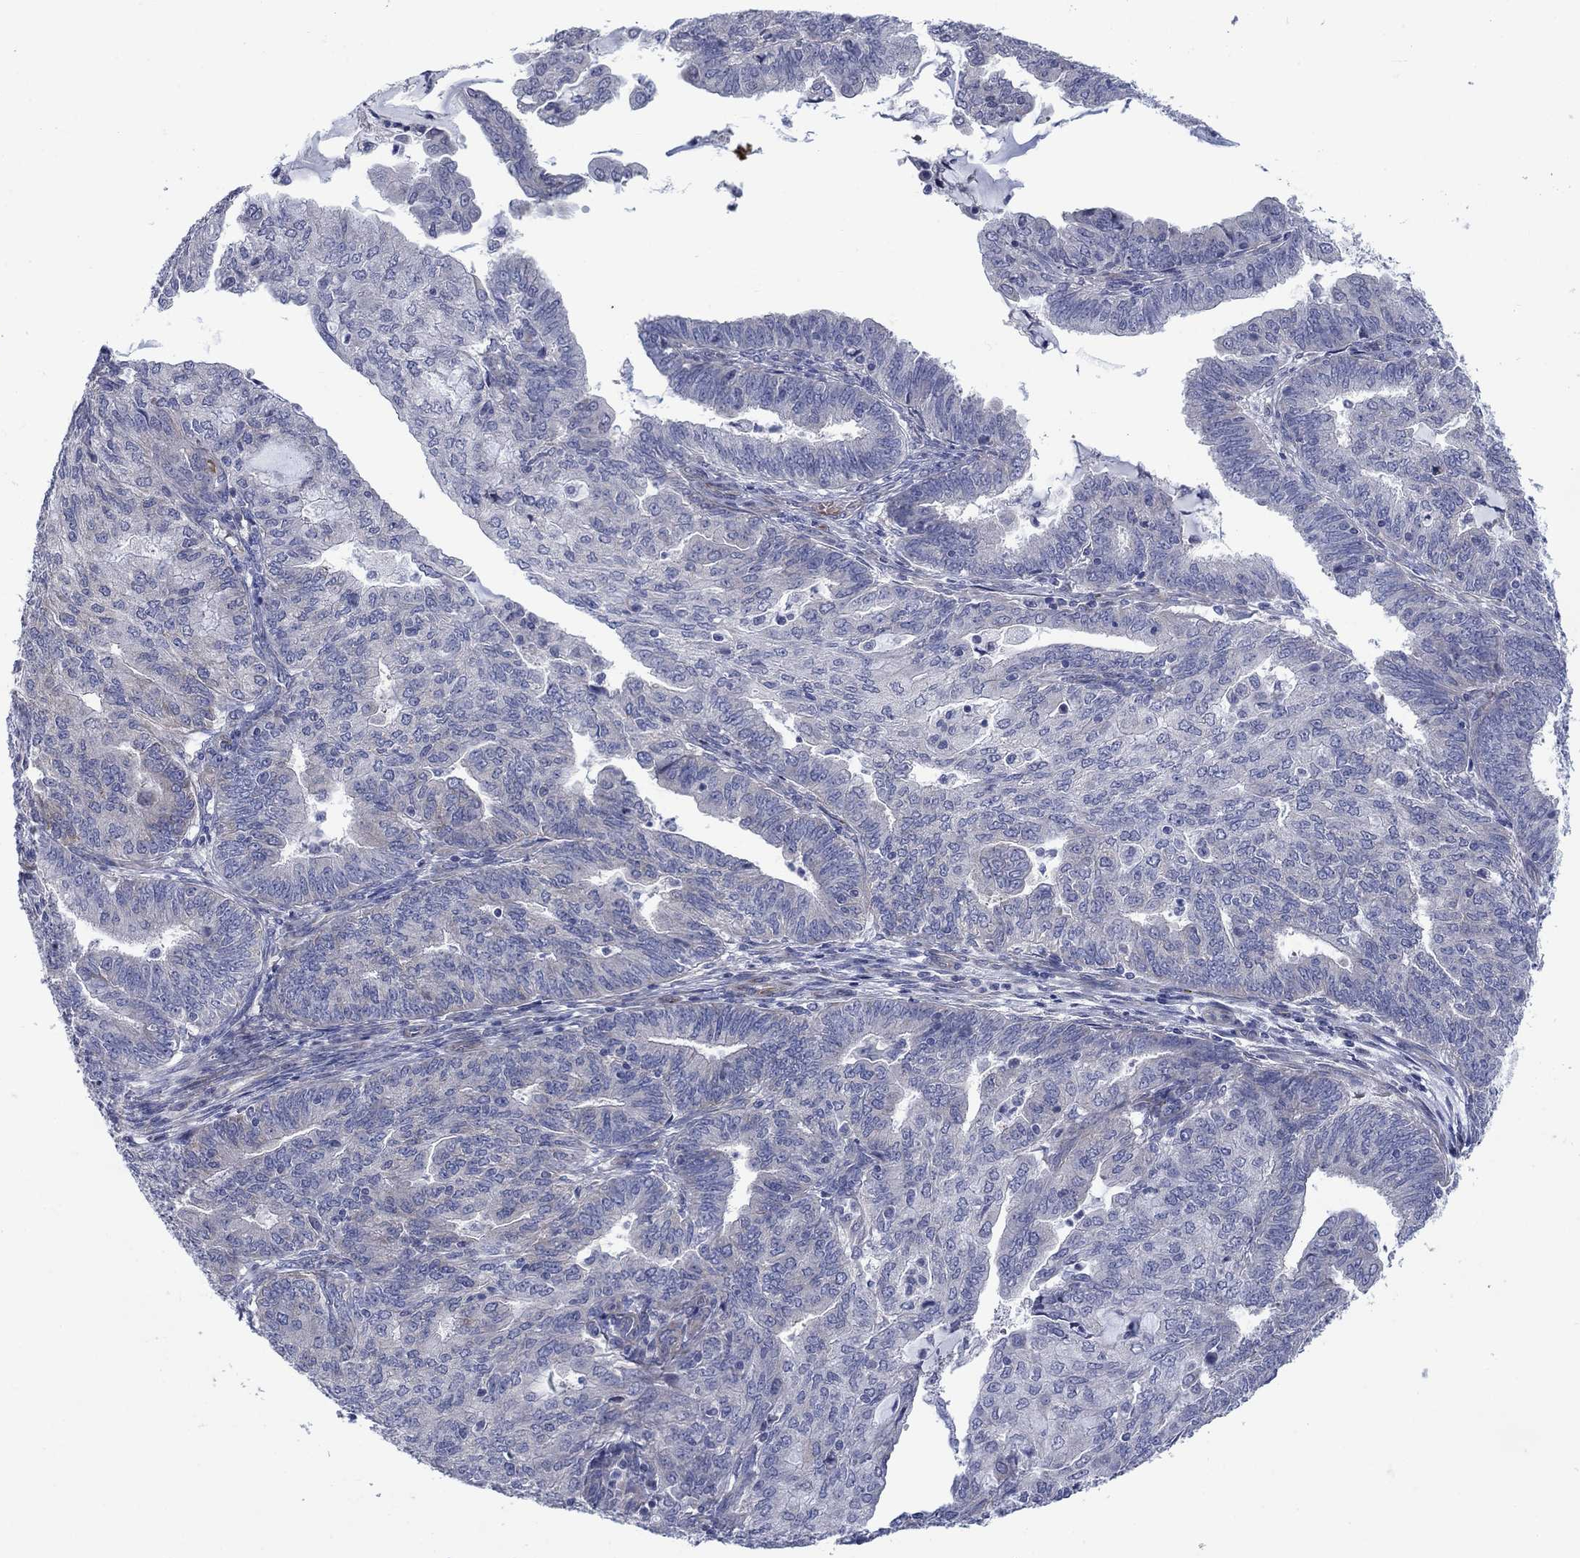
{"staining": {"intensity": "moderate", "quantity": "<25%", "location": "cytoplasmic/membranous"}, "tissue": "endometrial cancer", "cell_type": "Tumor cells", "image_type": "cancer", "snomed": [{"axis": "morphology", "description": "Adenocarcinoma, NOS"}, {"axis": "topography", "description": "Endometrium"}], "caption": "DAB (3,3'-diaminobenzidine) immunohistochemical staining of human adenocarcinoma (endometrial) reveals moderate cytoplasmic/membranous protein staining in approximately <25% of tumor cells.", "gene": "FXR1", "patient": {"sex": "female", "age": 82}}